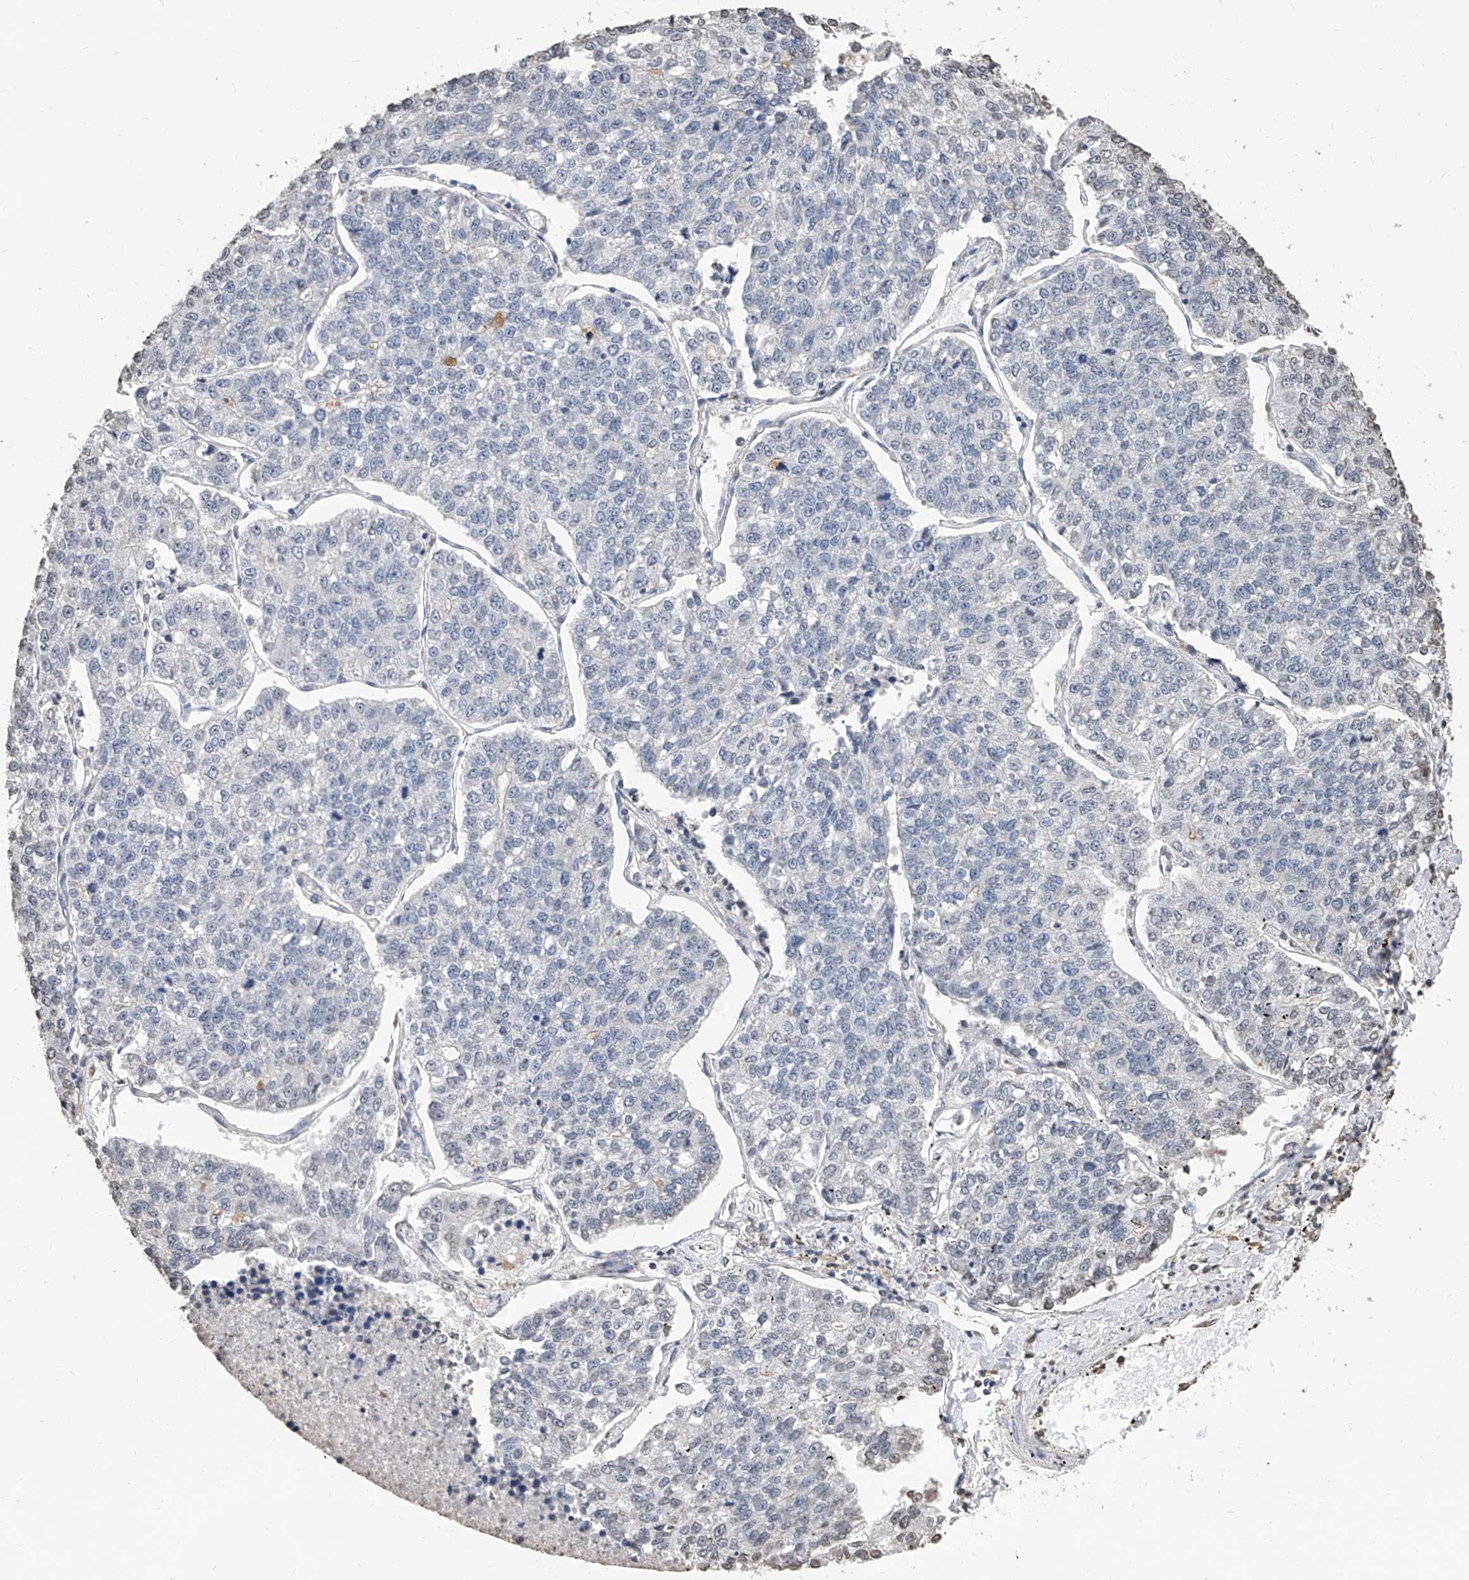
{"staining": {"intensity": "negative", "quantity": "none", "location": "none"}, "tissue": "lung cancer", "cell_type": "Tumor cells", "image_type": "cancer", "snomed": [{"axis": "morphology", "description": "Adenocarcinoma, NOS"}, {"axis": "topography", "description": "Lung"}], "caption": "IHC photomicrograph of lung cancer stained for a protein (brown), which shows no positivity in tumor cells.", "gene": "RP9", "patient": {"sex": "male", "age": 49}}